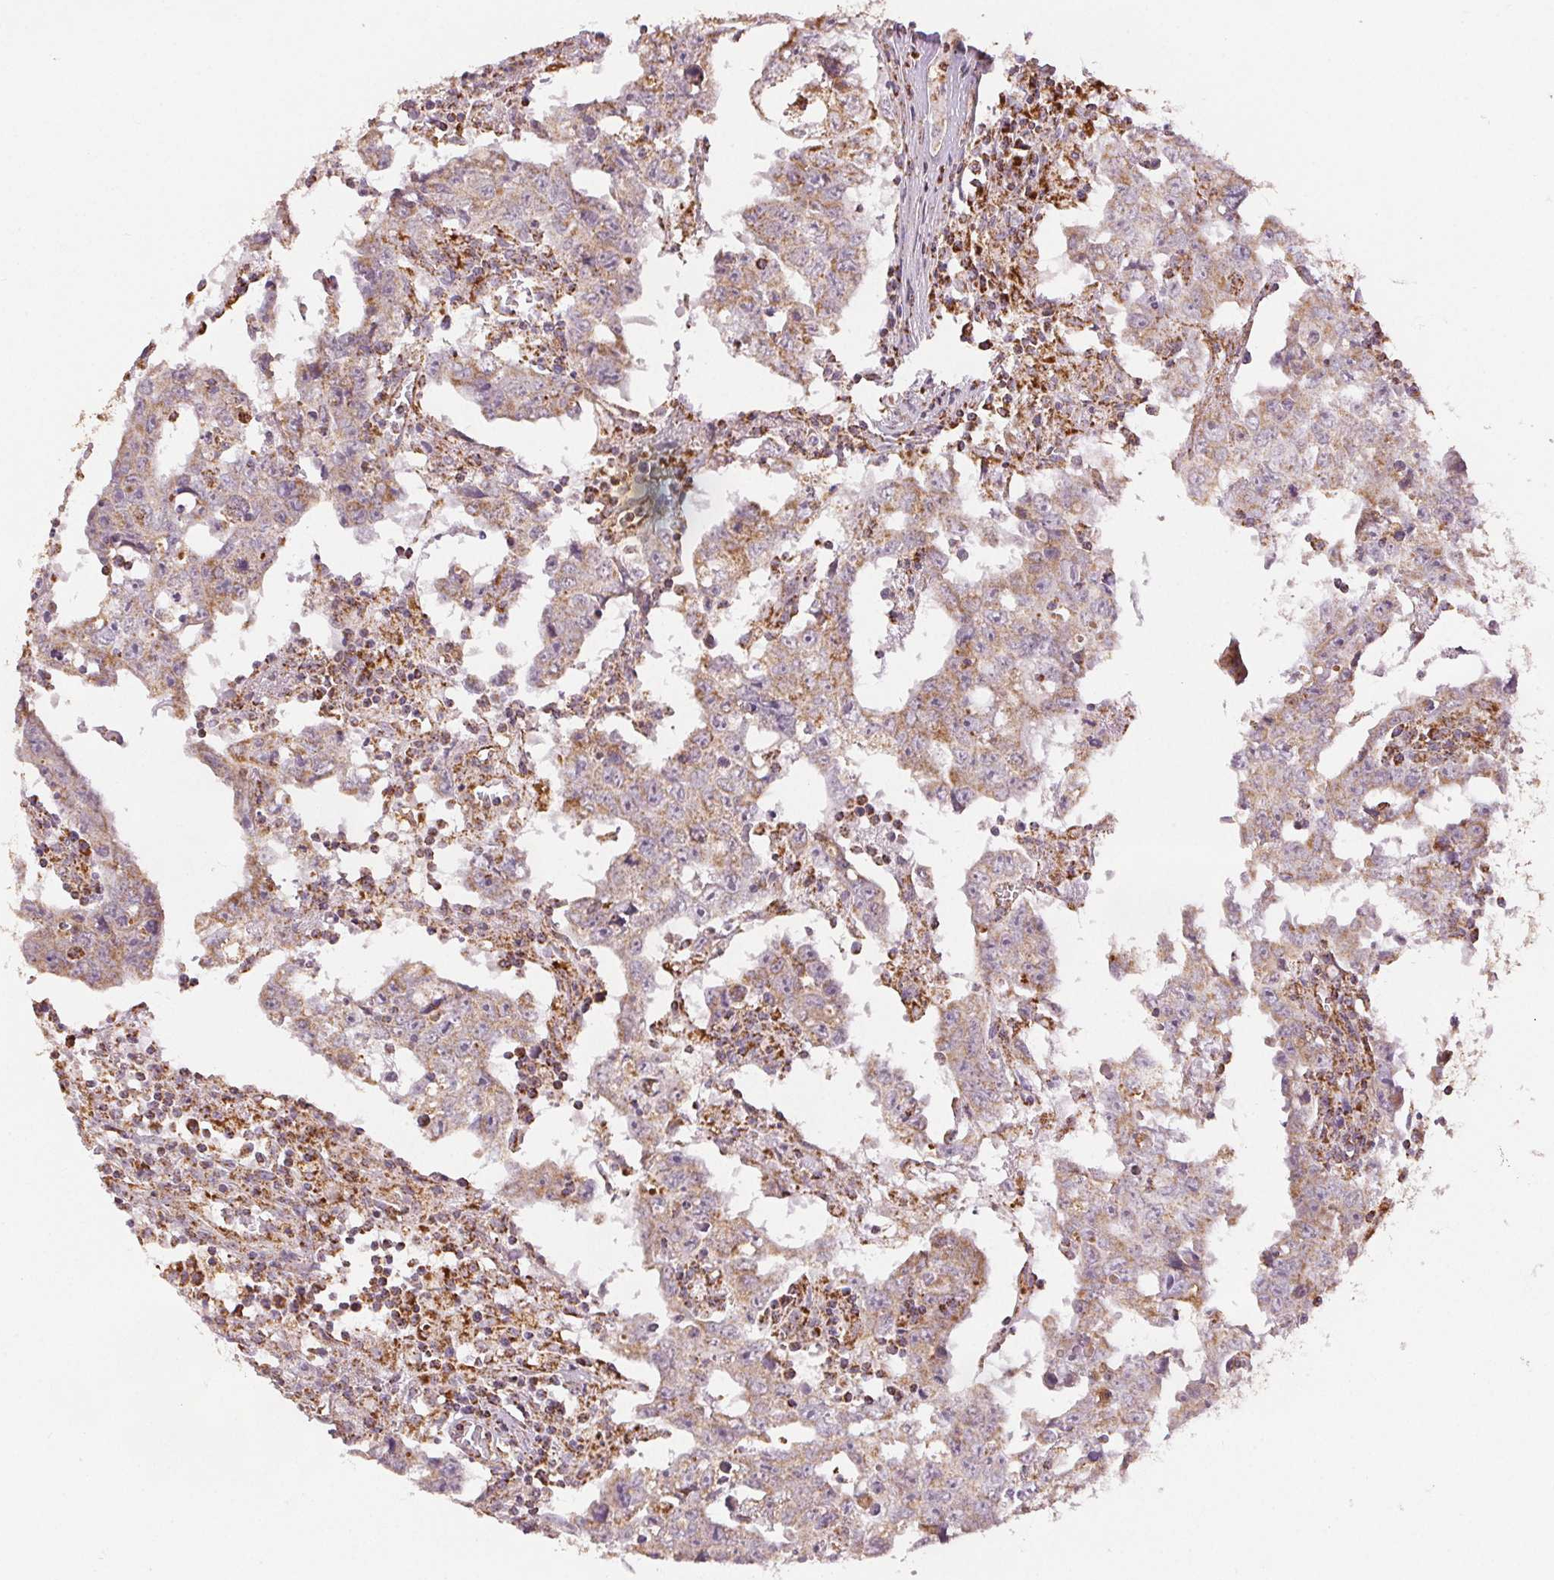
{"staining": {"intensity": "weak", "quantity": "<25%", "location": "cytoplasmic/membranous"}, "tissue": "testis cancer", "cell_type": "Tumor cells", "image_type": "cancer", "snomed": [{"axis": "morphology", "description": "Carcinoma, Embryonal, NOS"}, {"axis": "topography", "description": "Testis"}], "caption": "Immunohistochemistry (IHC) image of neoplastic tissue: human testis embryonal carcinoma stained with DAB (3,3'-diaminobenzidine) exhibits no significant protein positivity in tumor cells. (DAB (3,3'-diaminobenzidine) immunohistochemistry (IHC) visualized using brightfield microscopy, high magnification).", "gene": "SDHB", "patient": {"sex": "male", "age": 22}}